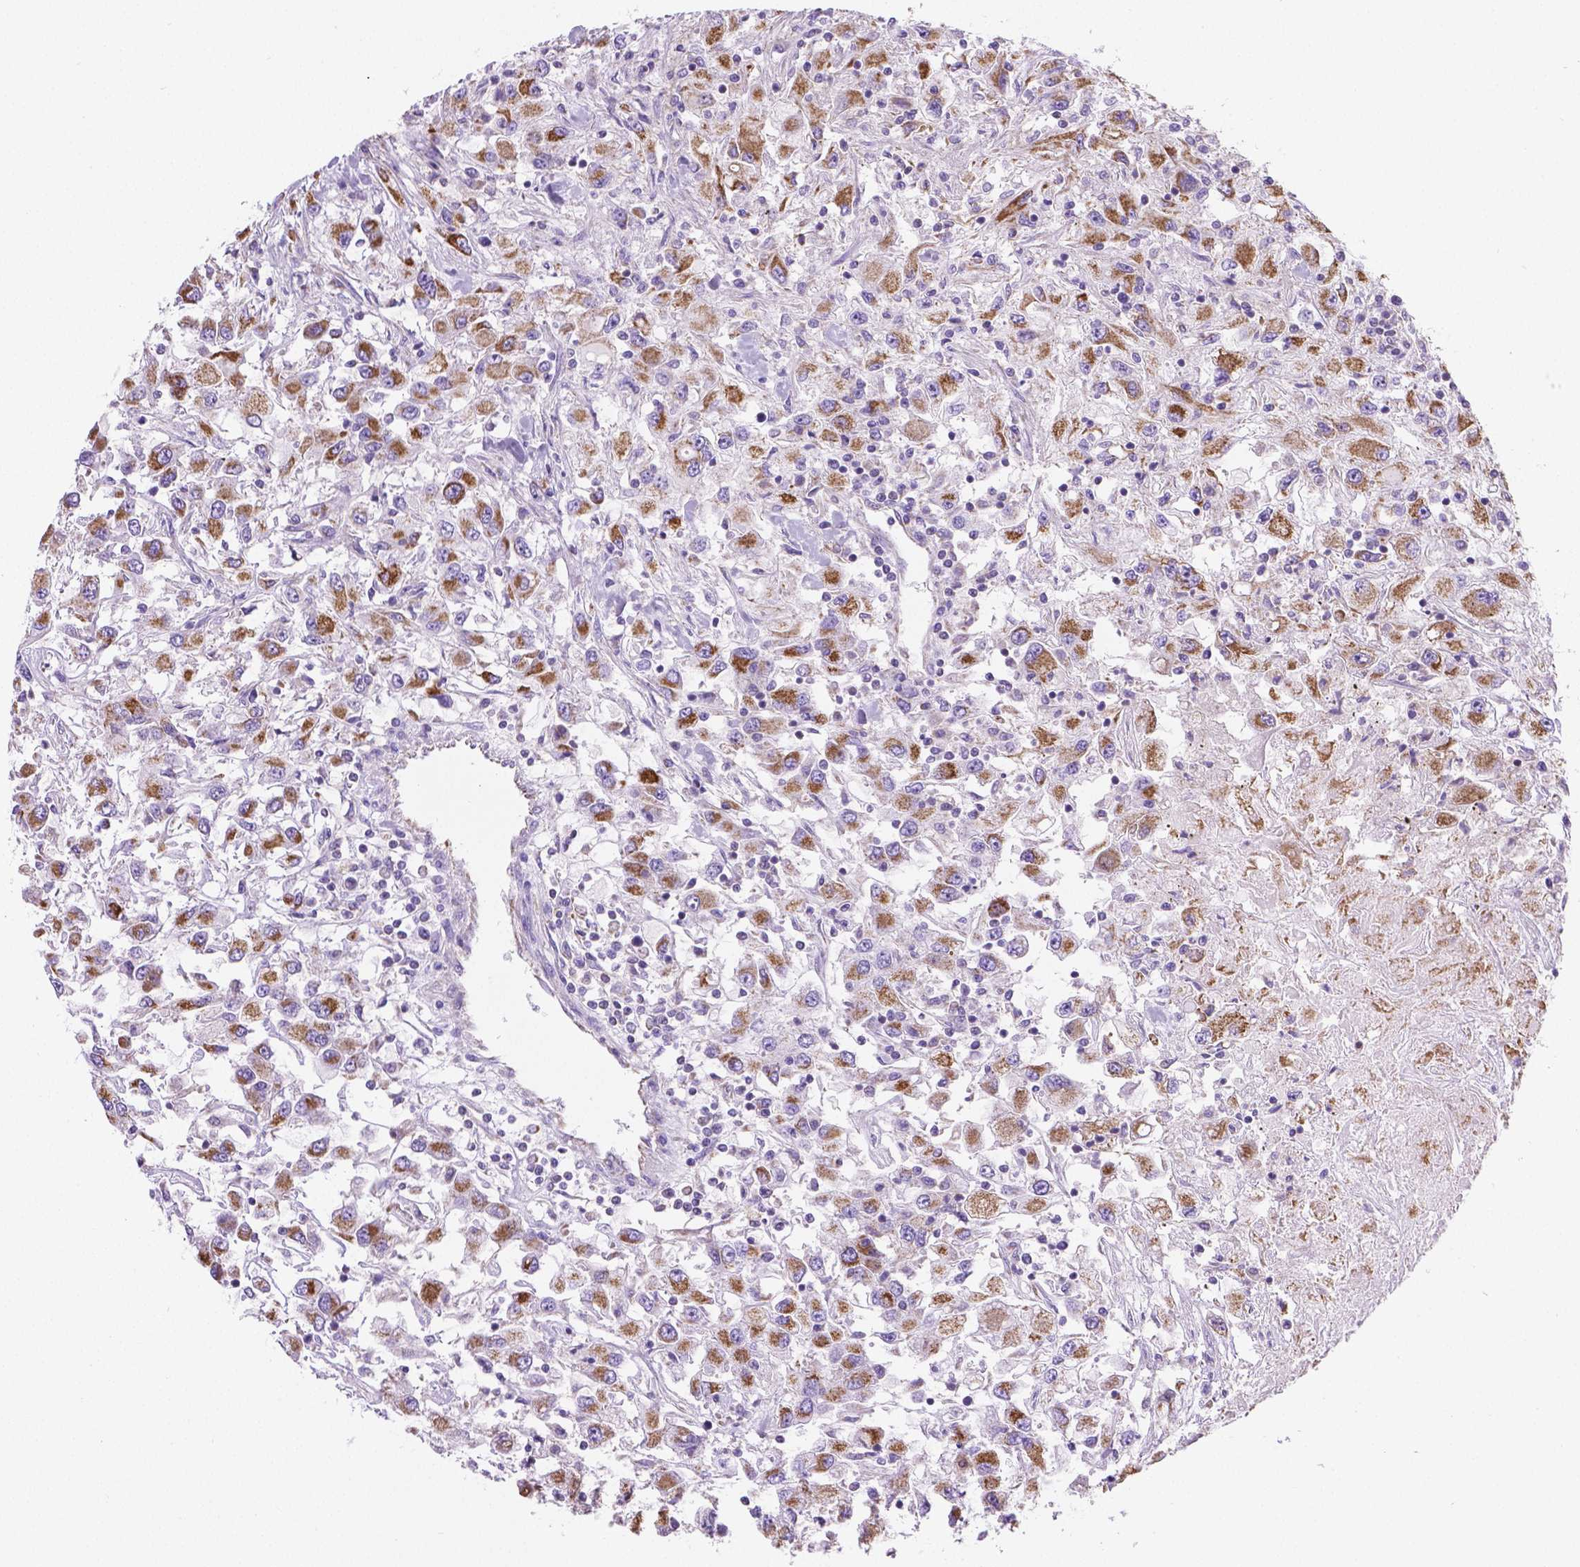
{"staining": {"intensity": "moderate", "quantity": ">75%", "location": "cytoplasmic/membranous"}, "tissue": "renal cancer", "cell_type": "Tumor cells", "image_type": "cancer", "snomed": [{"axis": "morphology", "description": "Adenocarcinoma, NOS"}, {"axis": "topography", "description": "Kidney"}], "caption": "Immunohistochemistry of renal adenocarcinoma displays medium levels of moderate cytoplasmic/membranous expression in approximately >75% of tumor cells.", "gene": "CSPG5", "patient": {"sex": "female", "age": 67}}